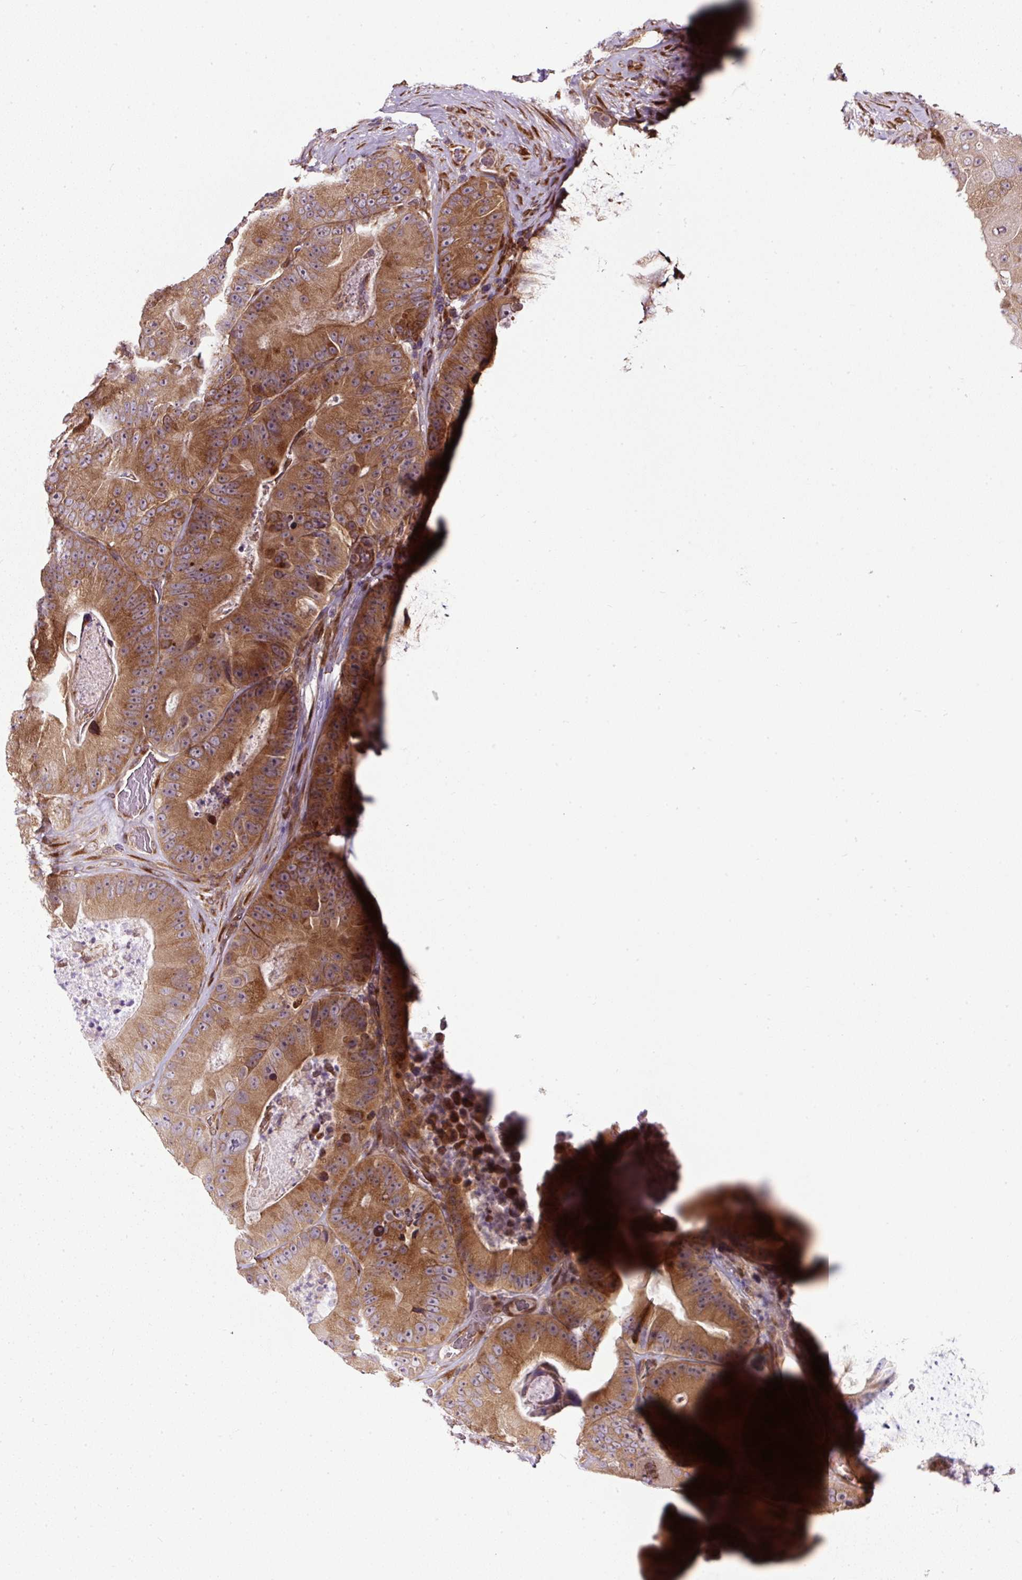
{"staining": {"intensity": "moderate", "quantity": ">75%", "location": "cytoplasmic/membranous"}, "tissue": "colorectal cancer", "cell_type": "Tumor cells", "image_type": "cancer", "snomed": [{"axis": "morphology", "description": "Adenocarcinoma, NOS"}, {"axis": "topography", "description": "Colon"}], "caption": "Human colorectal adenocarcinoma stained with a protein marker exhibits moderate staining in tumor cells.", "gene": "KDM4E", "patient": {"sex": "female", "age": 86}}